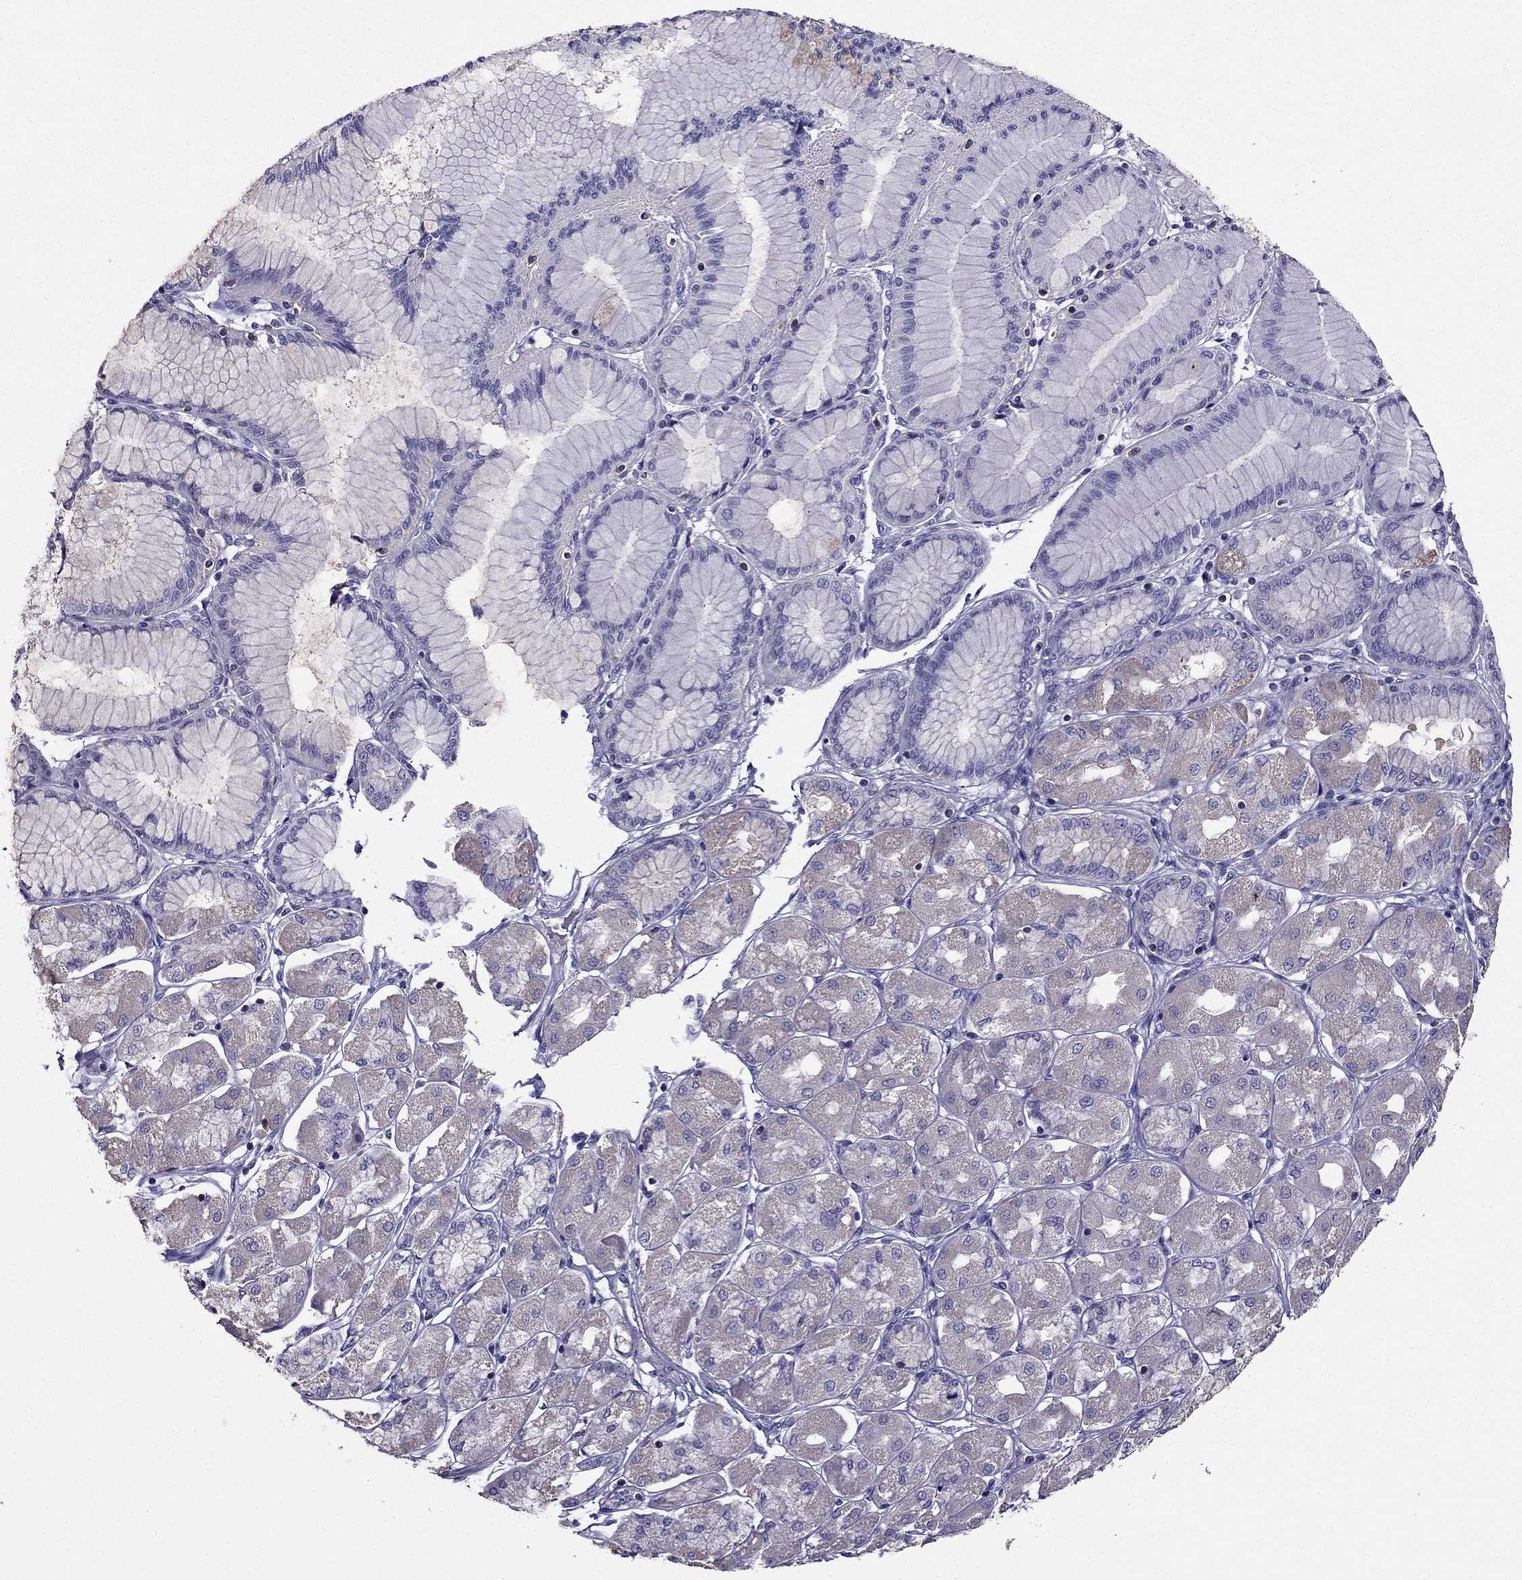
{"staining": {"intensity": "weak", "quantity": "<25%", "location": "cytoplasmic/membranous"}, "tissue": "stomach cancer", "cell_type": "Tumor cells", "image_type": "cancer", "snomed": [{"axis": "morphology", "description": "Normal tissue, NOS"}, {"axis": "morphology", "description": "Adenocarcinoma, NOS"}, {"axis": "morphology", "description": "Adenocarcinoma, High grade"}, {"axis": "topography", "description": "Stomach, upper"}, {"axis": "topography", "description": "Stomach"}], "caption": "Tumor cells are negative for brown protein staining in adenocarcinoma (stomach).", "gene": "AAK1", "patient": {"sex": "female", "age": 65}}